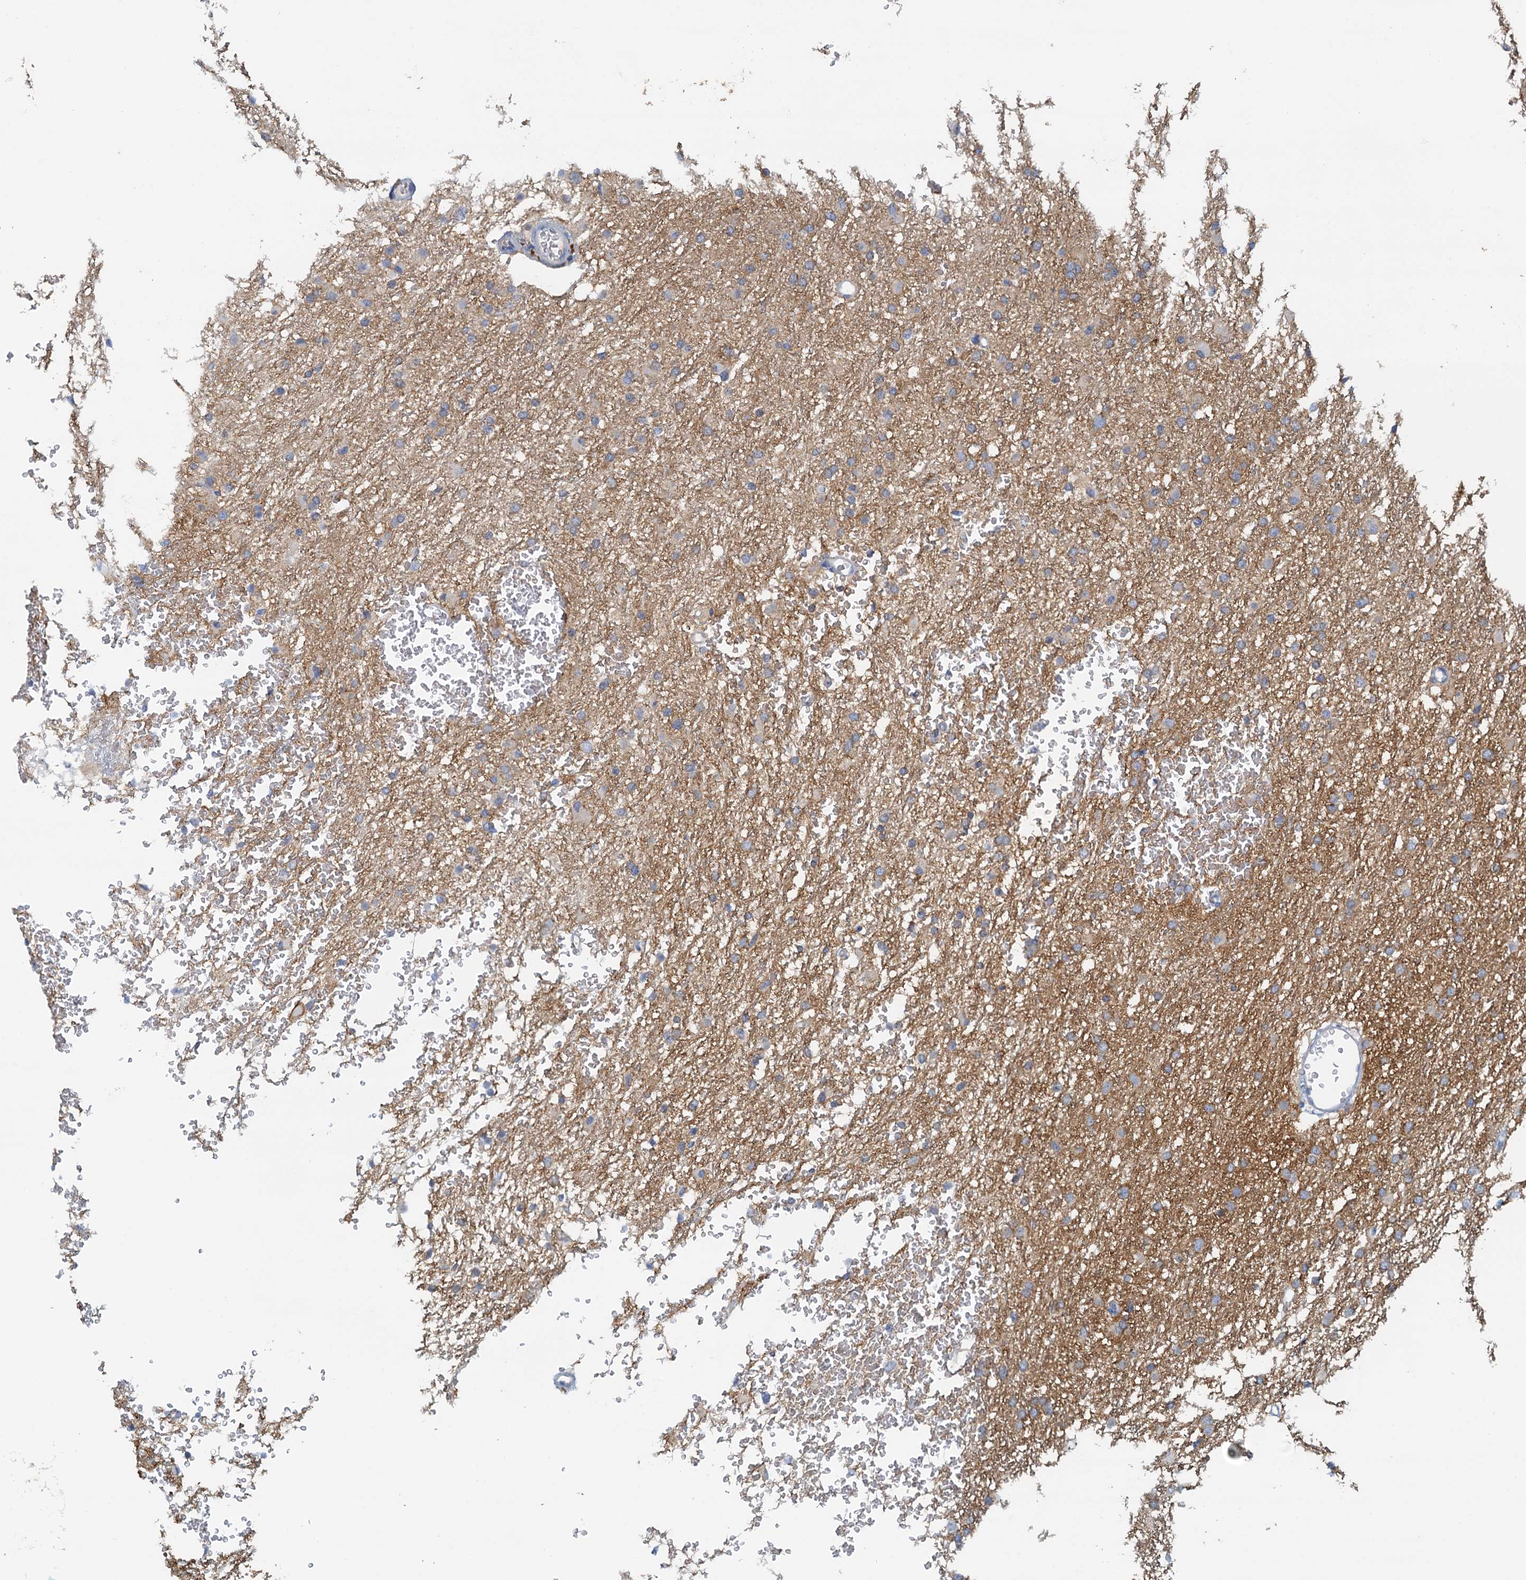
{"staining": {"intensity": "negative", "quantity": "none", "location": "none"}, "tissue": "glioma", "cell_type": "Tumor cells", "image_type": "cancer", "snomed": [{"axis": "morphology", "description": "Glioma, malignant, High grade"}, {"axis": "topography", "description": "Cerebral cortex"}], "caption": "Immunohistochemistry image of glioma stained for a protein (brown), which demonstrates no expression in tumor cells.", "gene": "DTD1", "patient": {"sex": "female", "age": 36}}